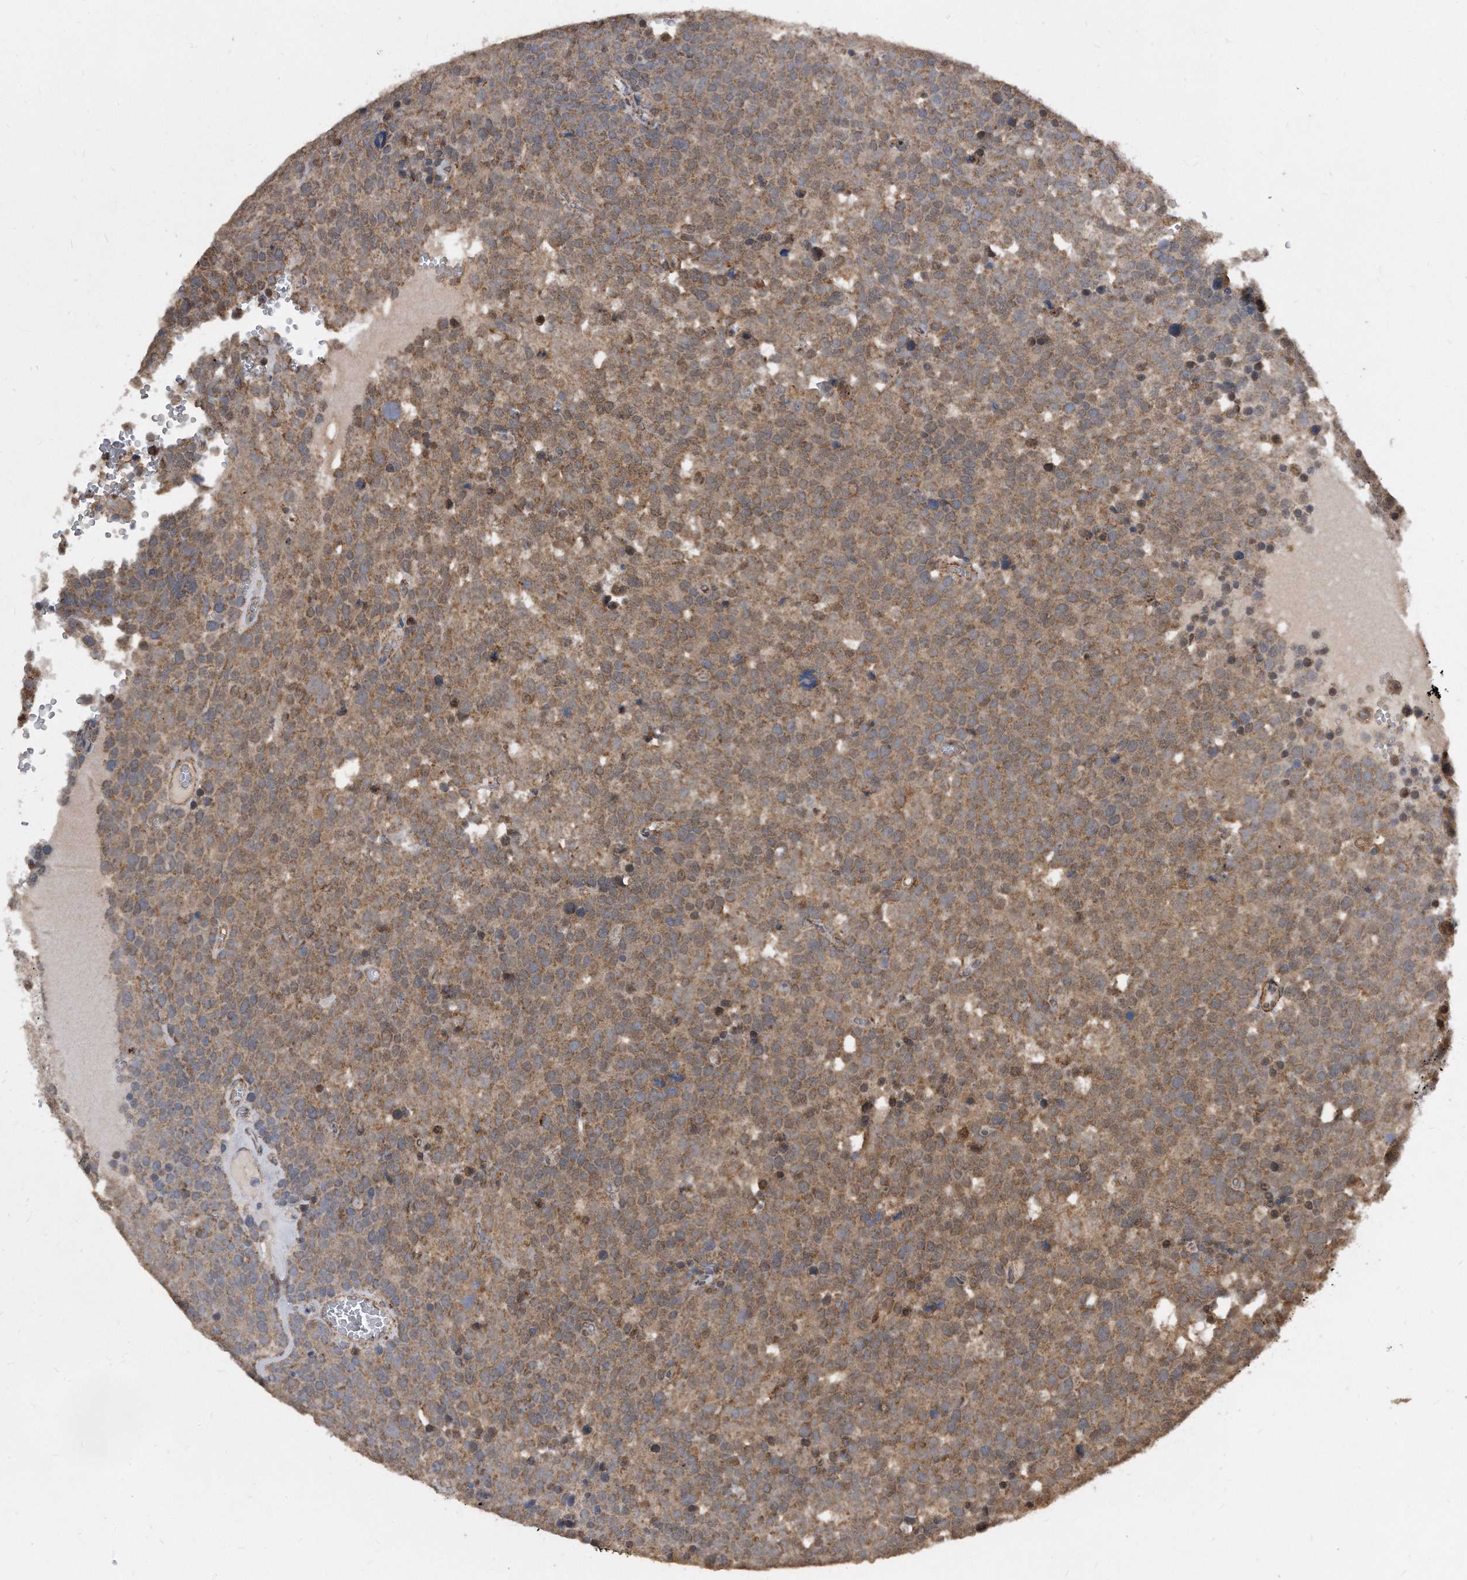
{"staining": {"intensity": "moderate", "quantity": ">75%", "location": "cytoplasmic/membranous,nuclear"}, "tissue": "testis cancer", "cell_type": "Tumor cells", "image_type": "cancer", "snomed": [{"axis": "morphology", "description": "Seminoma, NOS"}, {"axis": "topography", "description": "Testis"}], "caption": "This histopathology image demonstrates immunohistochemistry staining of human testis seminoma, with medium moderate cytoplasmic/membranous and nuclear expression in about >75% of tumor cells.", "gene": "DUSP22", "patient": {"sex": "male", "age": 71}}